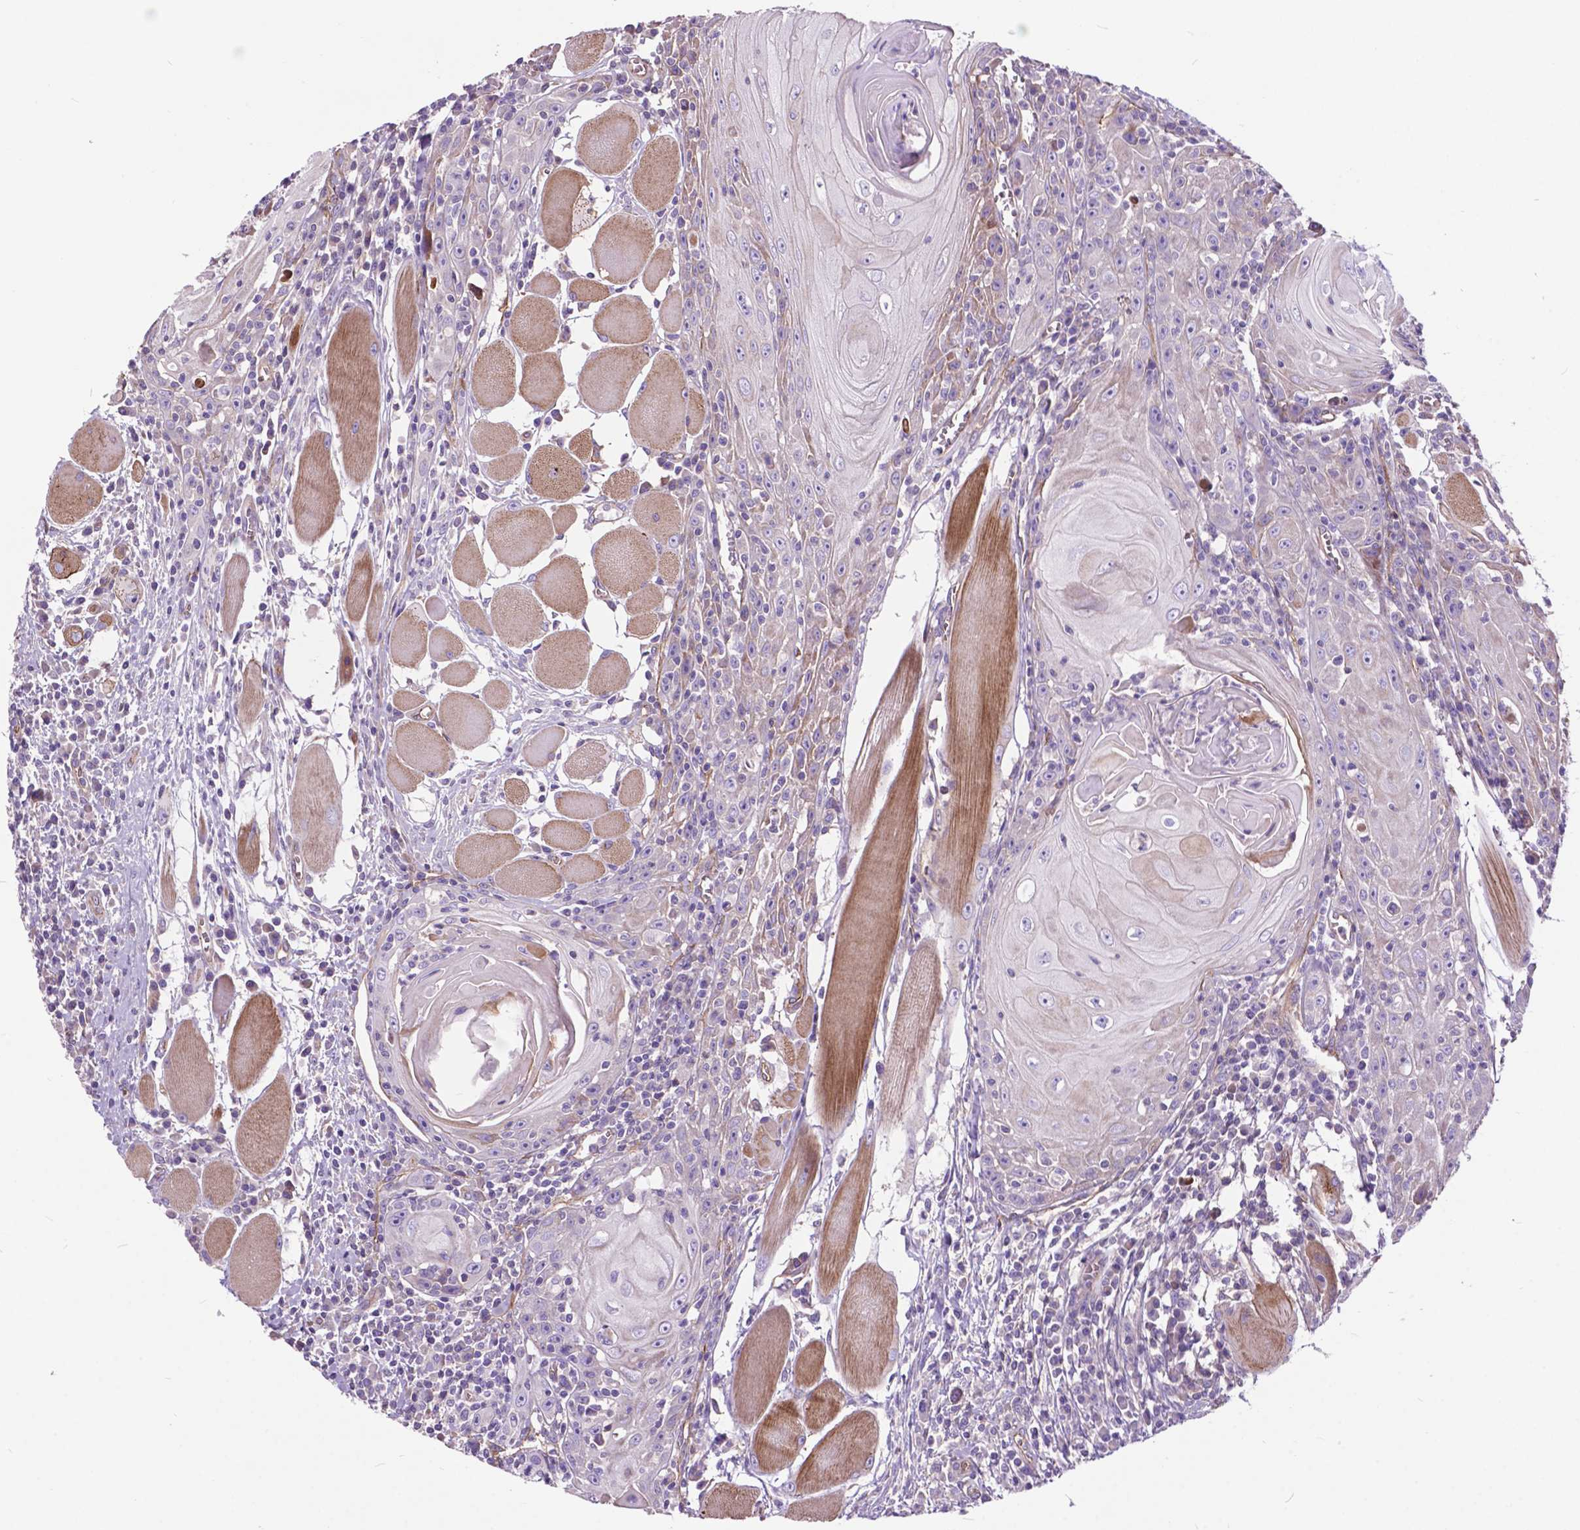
{"staining": {"intensity": "weak", "quantity": "25%-75%", "location": "cytoplasmic/membranous"}, "tissue": "head and neck cancer", "cell_type": "Tumor cells", "image_type": "cancer", "snomed": [{"axis": "morphology", "description": "Normal tissue, NOS"}, {"axis": "morphology", "description": "Squamous cell carcinoma, NOS"}, {"axis": "topography", "description": "Oral tissue"}, {"axis": "topography", "description": "Head-Neck"}], "caption": "The image displays staining of squamous cell carcinoma (head and neck), revealing weak cytoplasmic/membranous protein expression (brown color) within tumor cells. (DAB IHC, brown staining for protein, blue staining for nuclei).", "gene": "FLT4", "patient": {"sex": "male", "age": 52}}